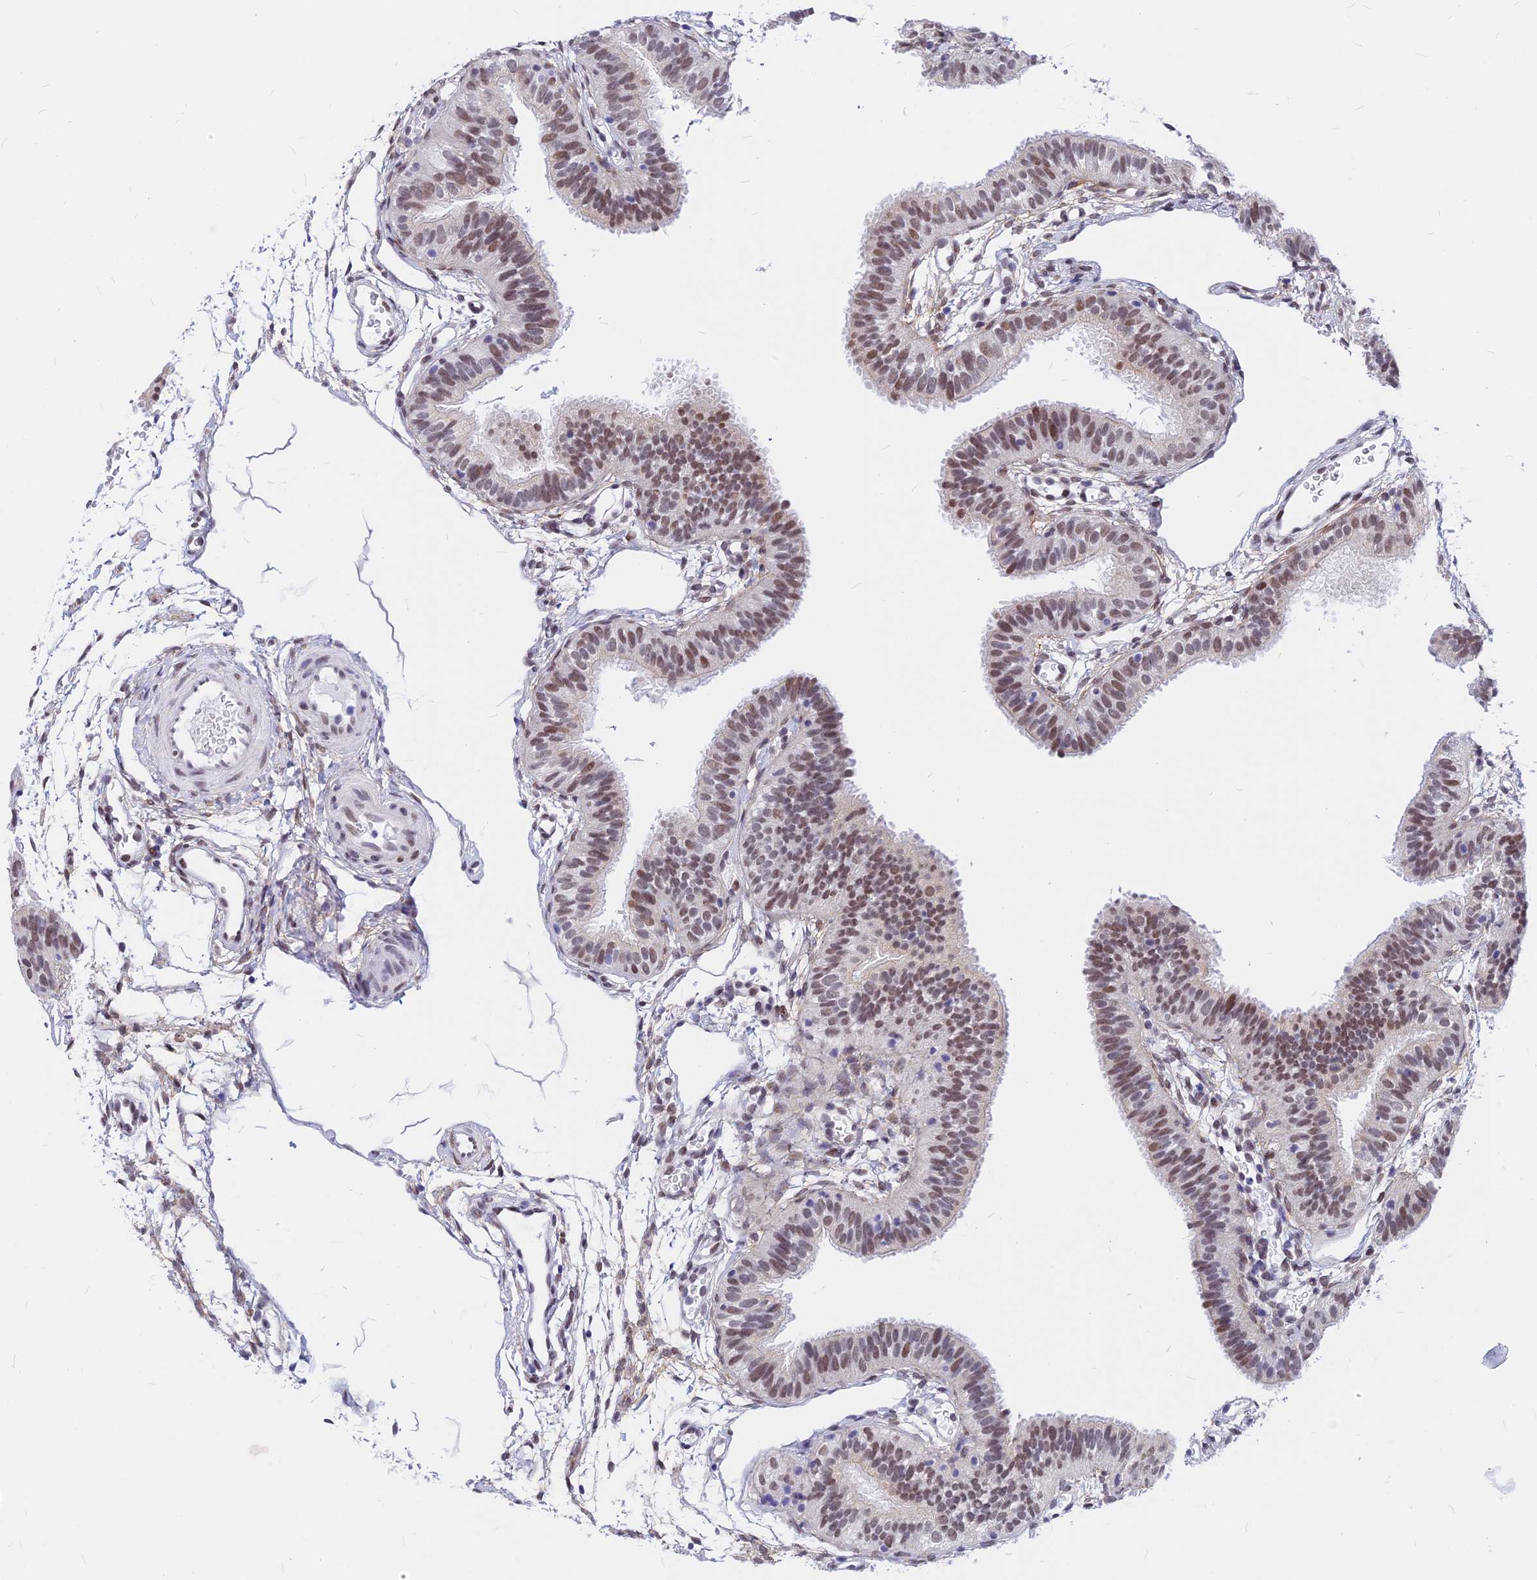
{"staining": {"intensity": "moderate", "quantity": ">75%", "location": "nuclear"}, "tissue": "fallopian tube", "cell_type": "Glandular cells", "image_type": "normal", "snomed": [{"axis": "morphology", "description": "Normal tissue, NOS"}, {"axis": "topography", "description": "Fallopian tube"}], "caption": "IHC of normal fallopian tube exhibits medium levels of moderate nuclear expression in approximately >75% of glandular cells.", "gene": "KCTD13", "patient": {"sex": "female", "age": 35}}